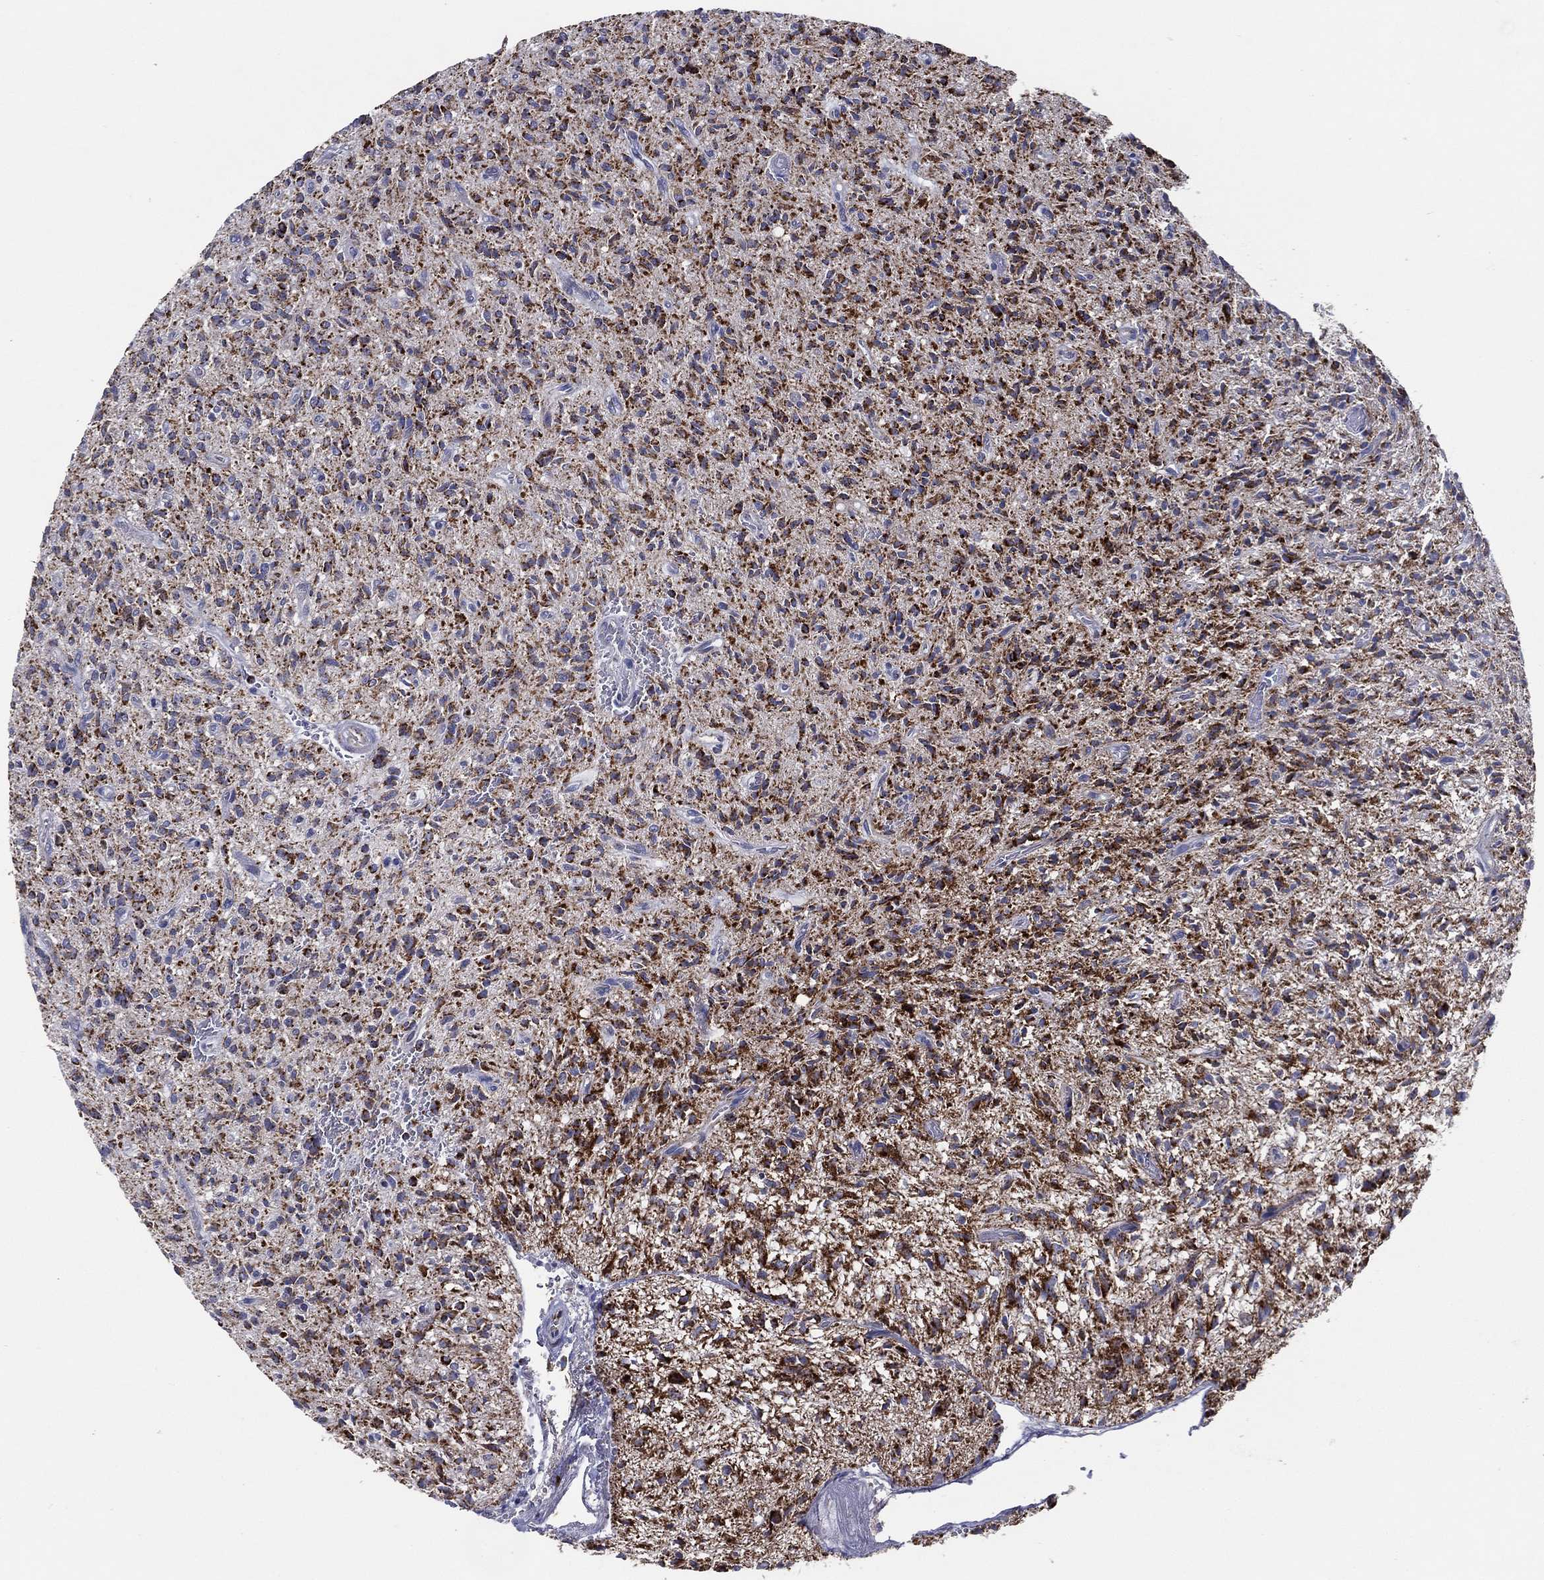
{"staining": {"intensity": "strong", "quantity": "25%-75%", "location": "cytoplasmic/membranous"}, "tissue": "glioma", "cell_type": "Tumor cells", "image_type": "cancer", "snomed": [{"axis": "morphology", "description": "Glioma, malignant, High grade"}, {"axis": "topography", "description": "Brain"}], "caption": "This micrograph demonstrates immunohistochemistry staining of human glioma, with high strong cytoplasmic/membranous positivity in about 25%-75% of tumor cells.", "gene": "SFXN1", "patient": {"sex": "male", "age": 64}}